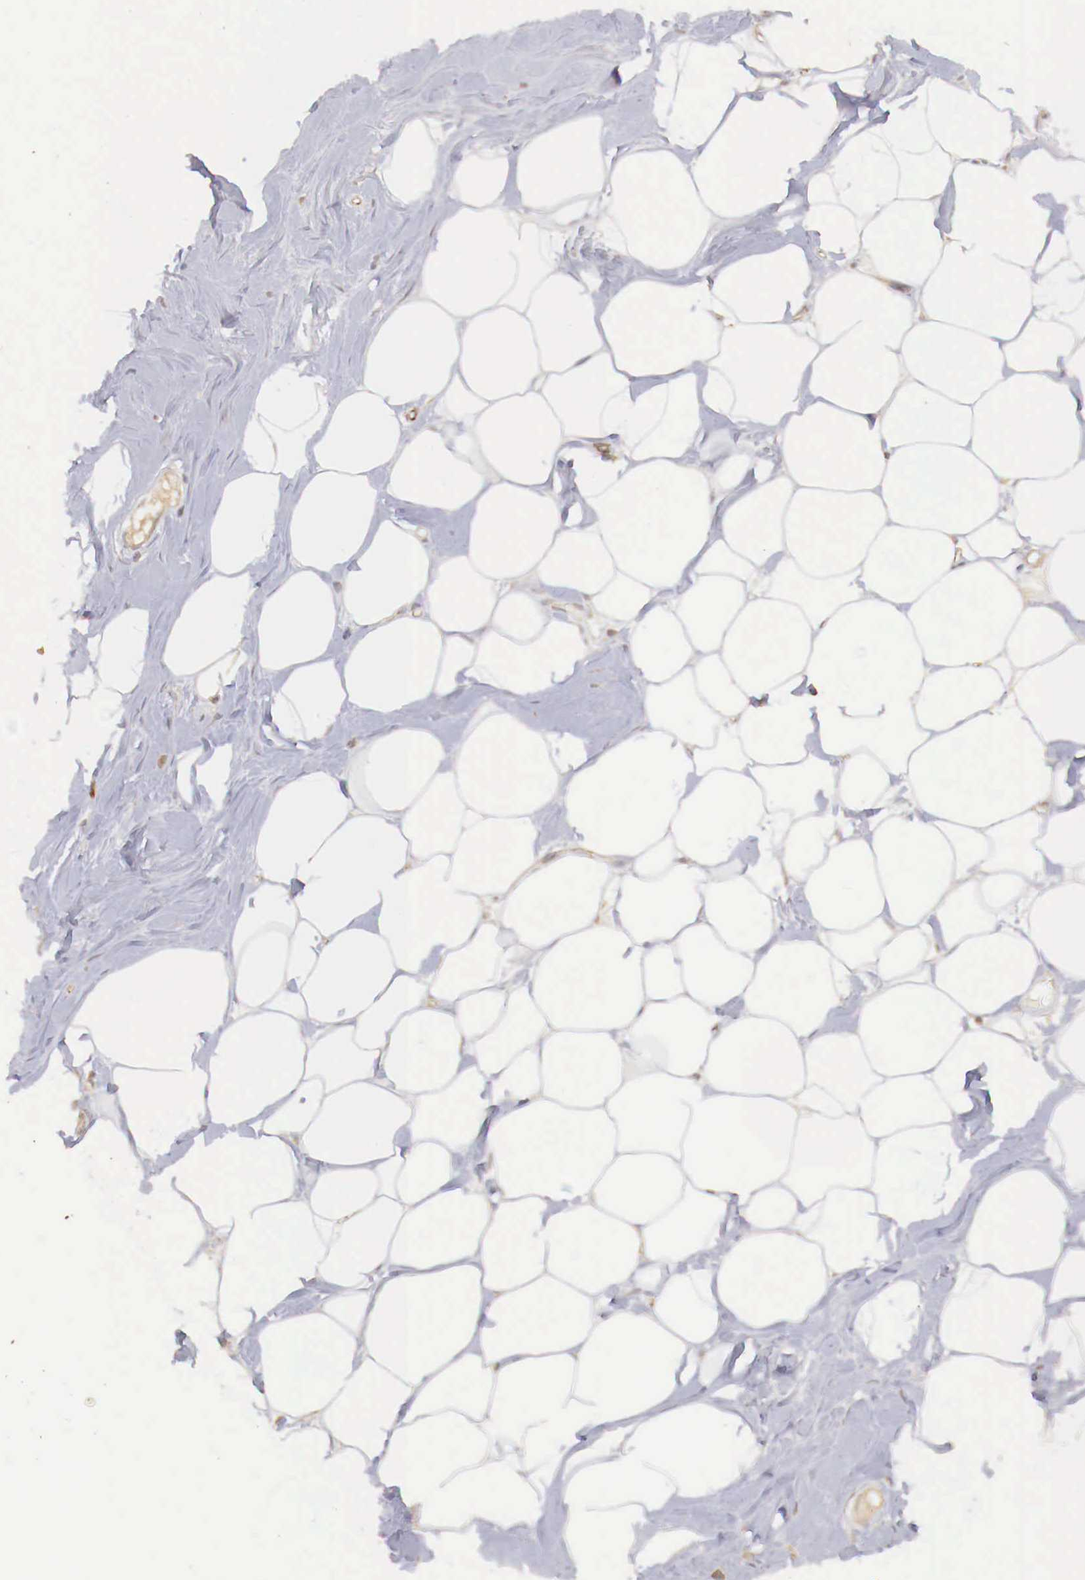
{"staining": {"intensity": "weak", "quantity": "25%-75%", "location": "cytoplasmic/membranous"}, "tissue": "adipose tissue", "cell_type": "Adipocytes", "image_type": "normal", "snomed": [{"axis": "morphology", "description": "Normal tissue, NOS"}, {"axis": "topography", "description": "Breast"}], "caption": "Protein expression analysis of unremarkable human adipose tissue reveals weak cytoplasmic/membranous staining in about 25%-75% of adipocytes. (brown staining indicates protein expression, while blue staining denotes nuclei).", "gene": "WT1", "patient": {"sex": "female", "age": 44}}